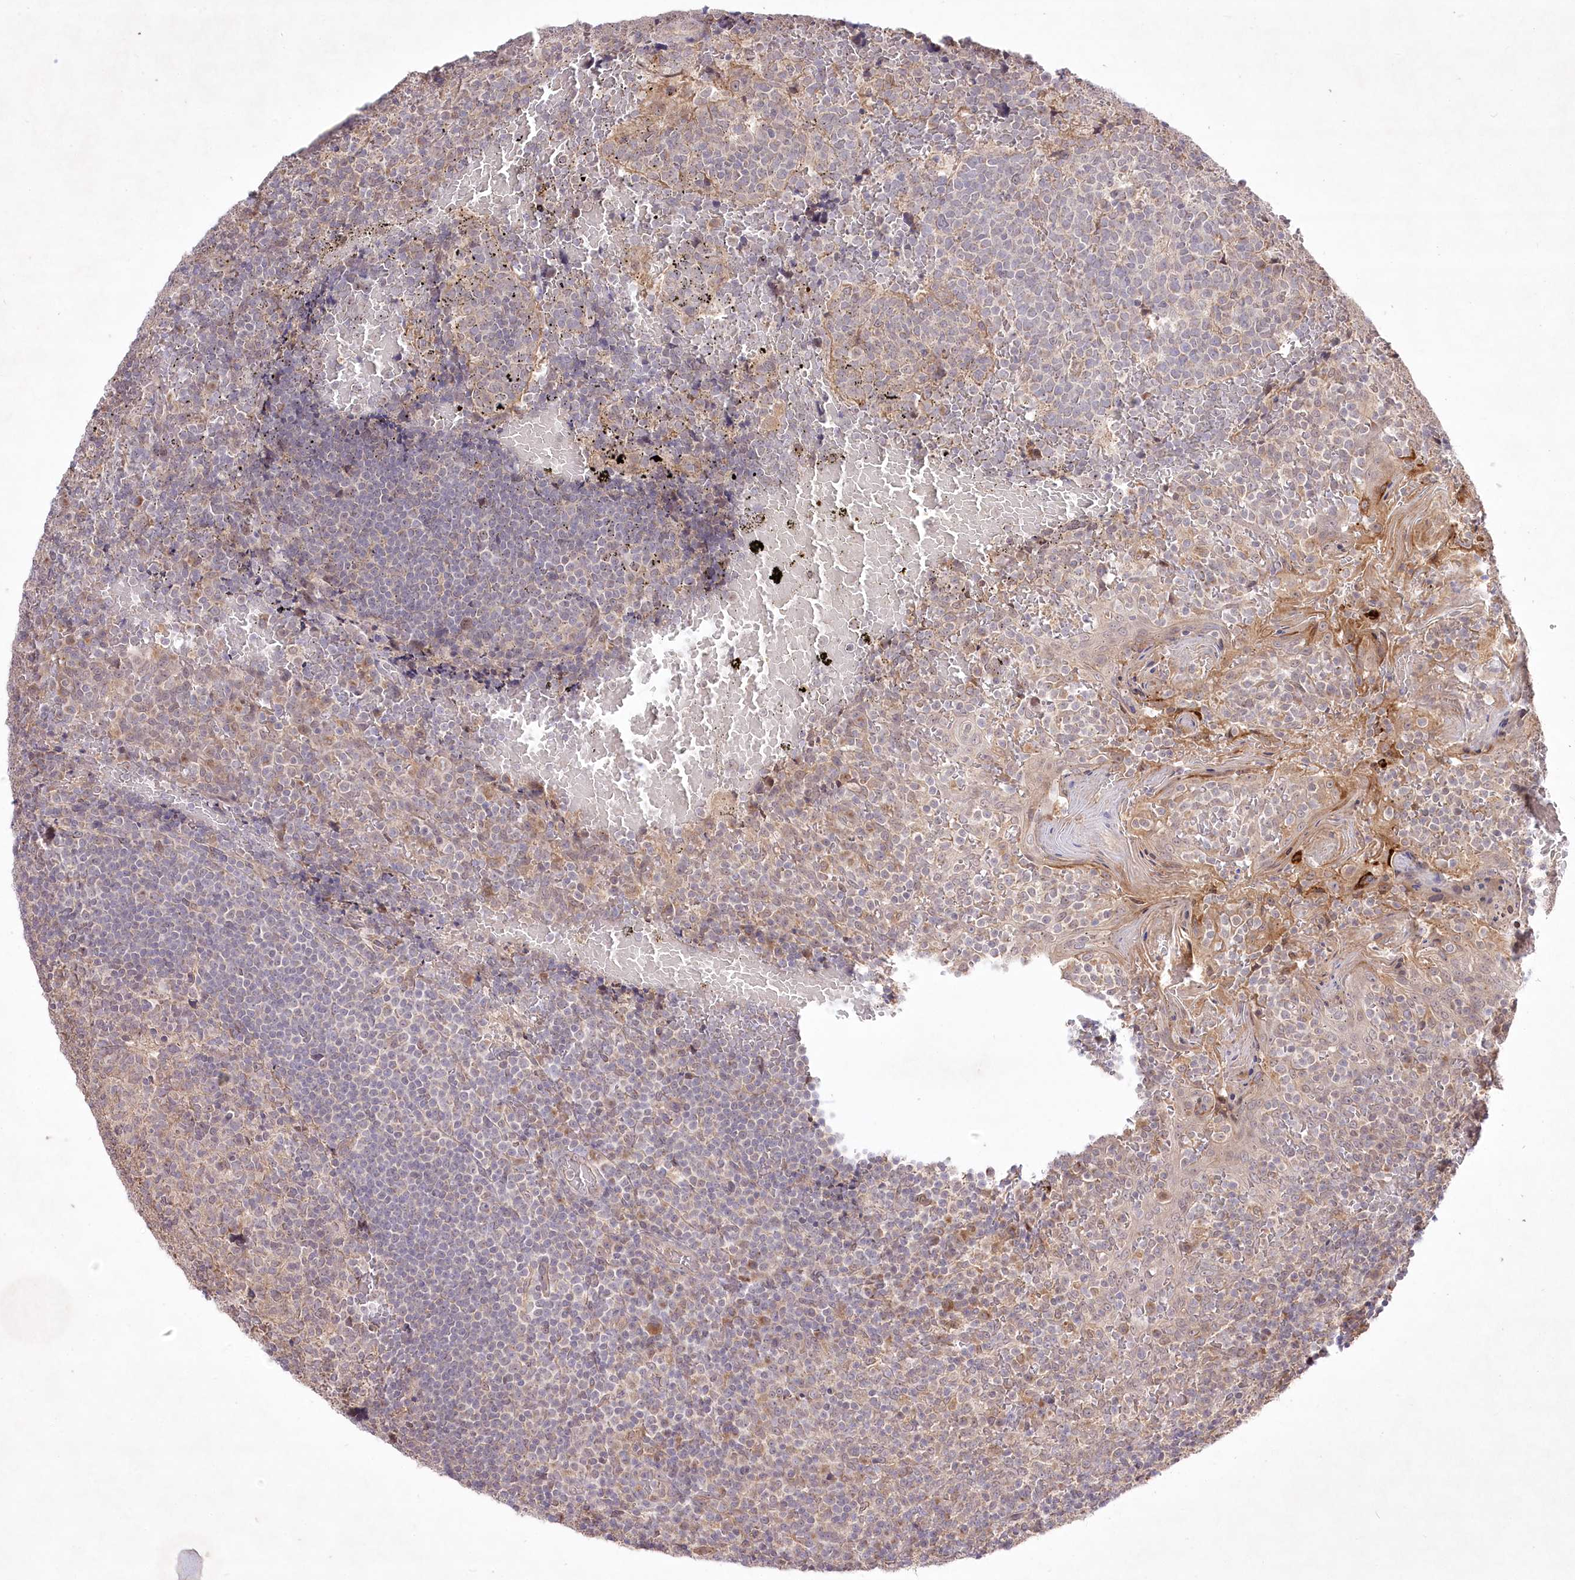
{"staining": {"intensity": "weak", "quantity": "<25%", "location": "cytoplasmic/membranous"}, "tissue": "tonsil", "cell_type": "Germinal center cells", "image_type": "normal", "snomed": [{"axis": "morphology", "description": "Normal tissue, NOS"}, {"axis": "topography", "description": "Tonsil"}], "caption": "High power microscopy image of an immunohistochemistry photomicrograph of unremarkable tonsil, revealing no significant expression in germinal center cells.", "gene": "HELT", "patient": {"sex": "female", "age": 19}}